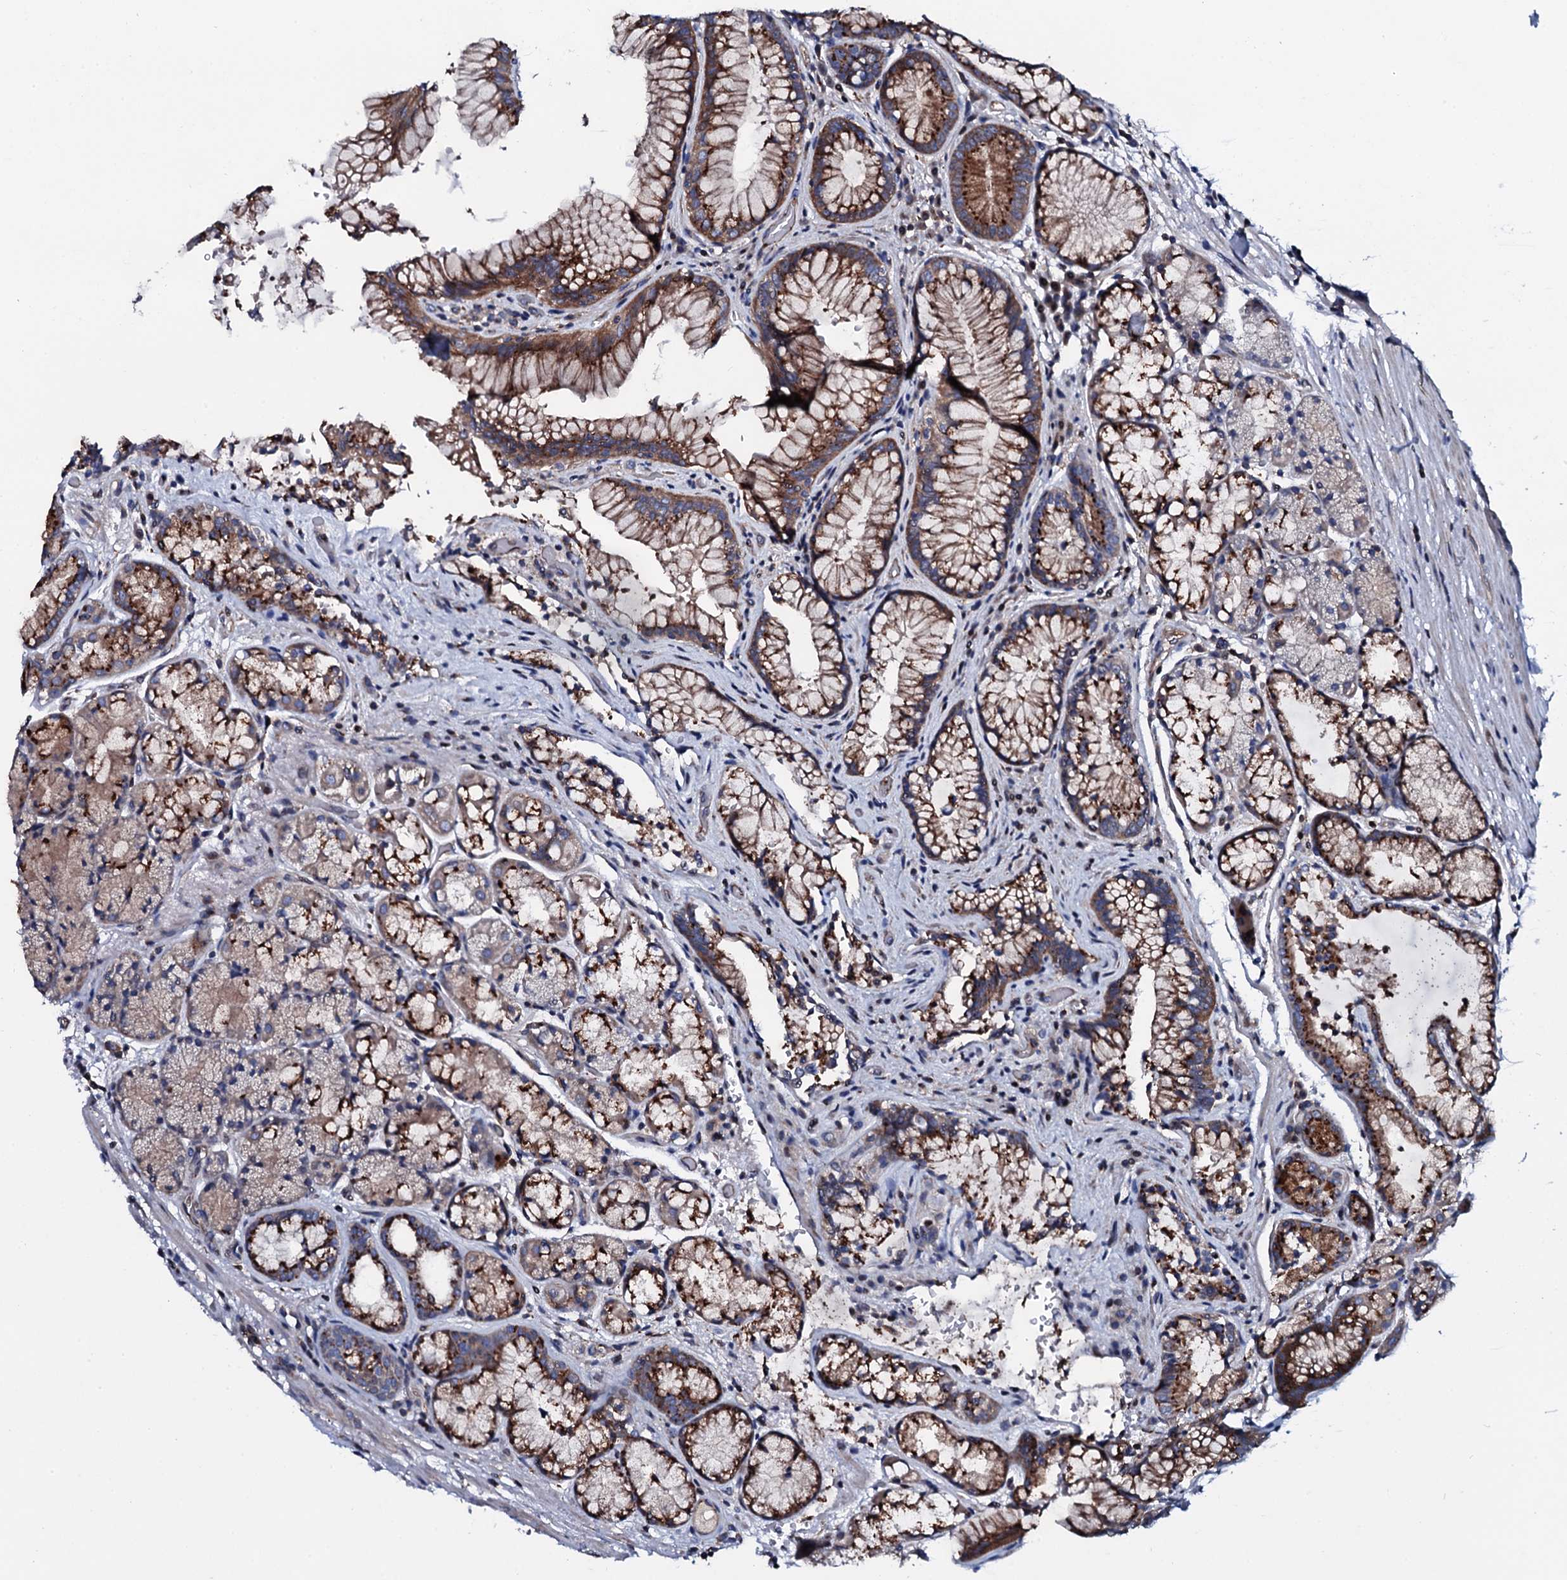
{"staining": {"intensity": "moderate", "quantity": "25%-75%", "location": "cytoplasmic/membranous"}, "tissue": "stomach", "cell_type": "Glandular cells", "image_type": "normal", "snomed": [{"axis": "morphology", "description": "Normal tissue, NOS"}, {"axis": "topography", "description": "Stomach"}], "caption": "Immunohistochemistry (IHC) (DAB) staining of normal human stomach shows moderate cytoplasmic/membranous protein positivity in approximately 25%-75% of glandular cells.", "gene": "PLET1", "patient": {"sex": "male", "age": 63}}